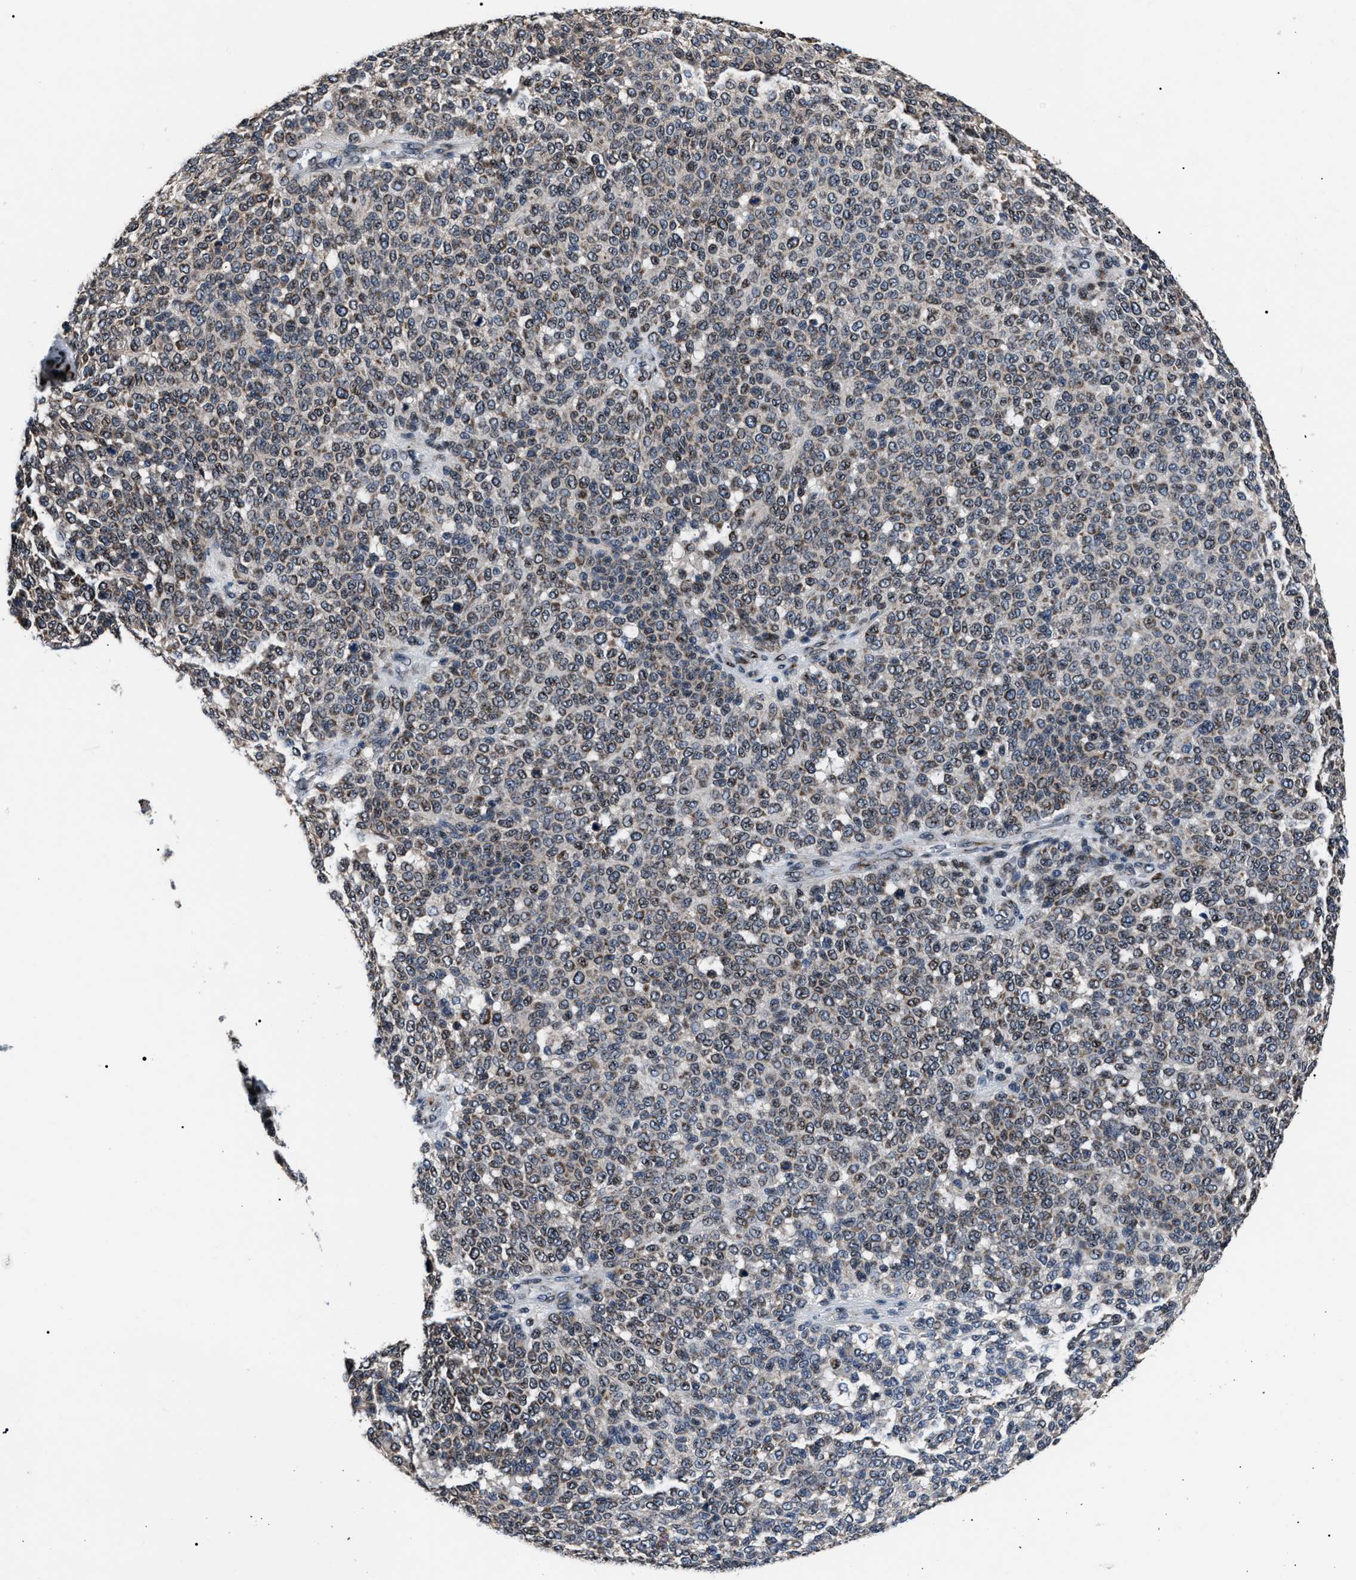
{"staining": {"intensity": "weak", "quantity": ">75%", "location": "cytoplasmic/membranous"}, "tissue": "melanoma", "cell_type": "Tumor cells", "image_type": "cancer", "snomed": [{"axis": "morphology", "description": "Malignant melanoma, NOS"}, {"axis": "topography", "description": "Skin"}], "caption": "DAB immunohistochemical staining of malignant melanoma reveals weak cytoplasmic/membranous protein staining in approximately >75% of tumor cells.", "gene": "LRRC14", "patient": {"sex": "male", "age": 59}}